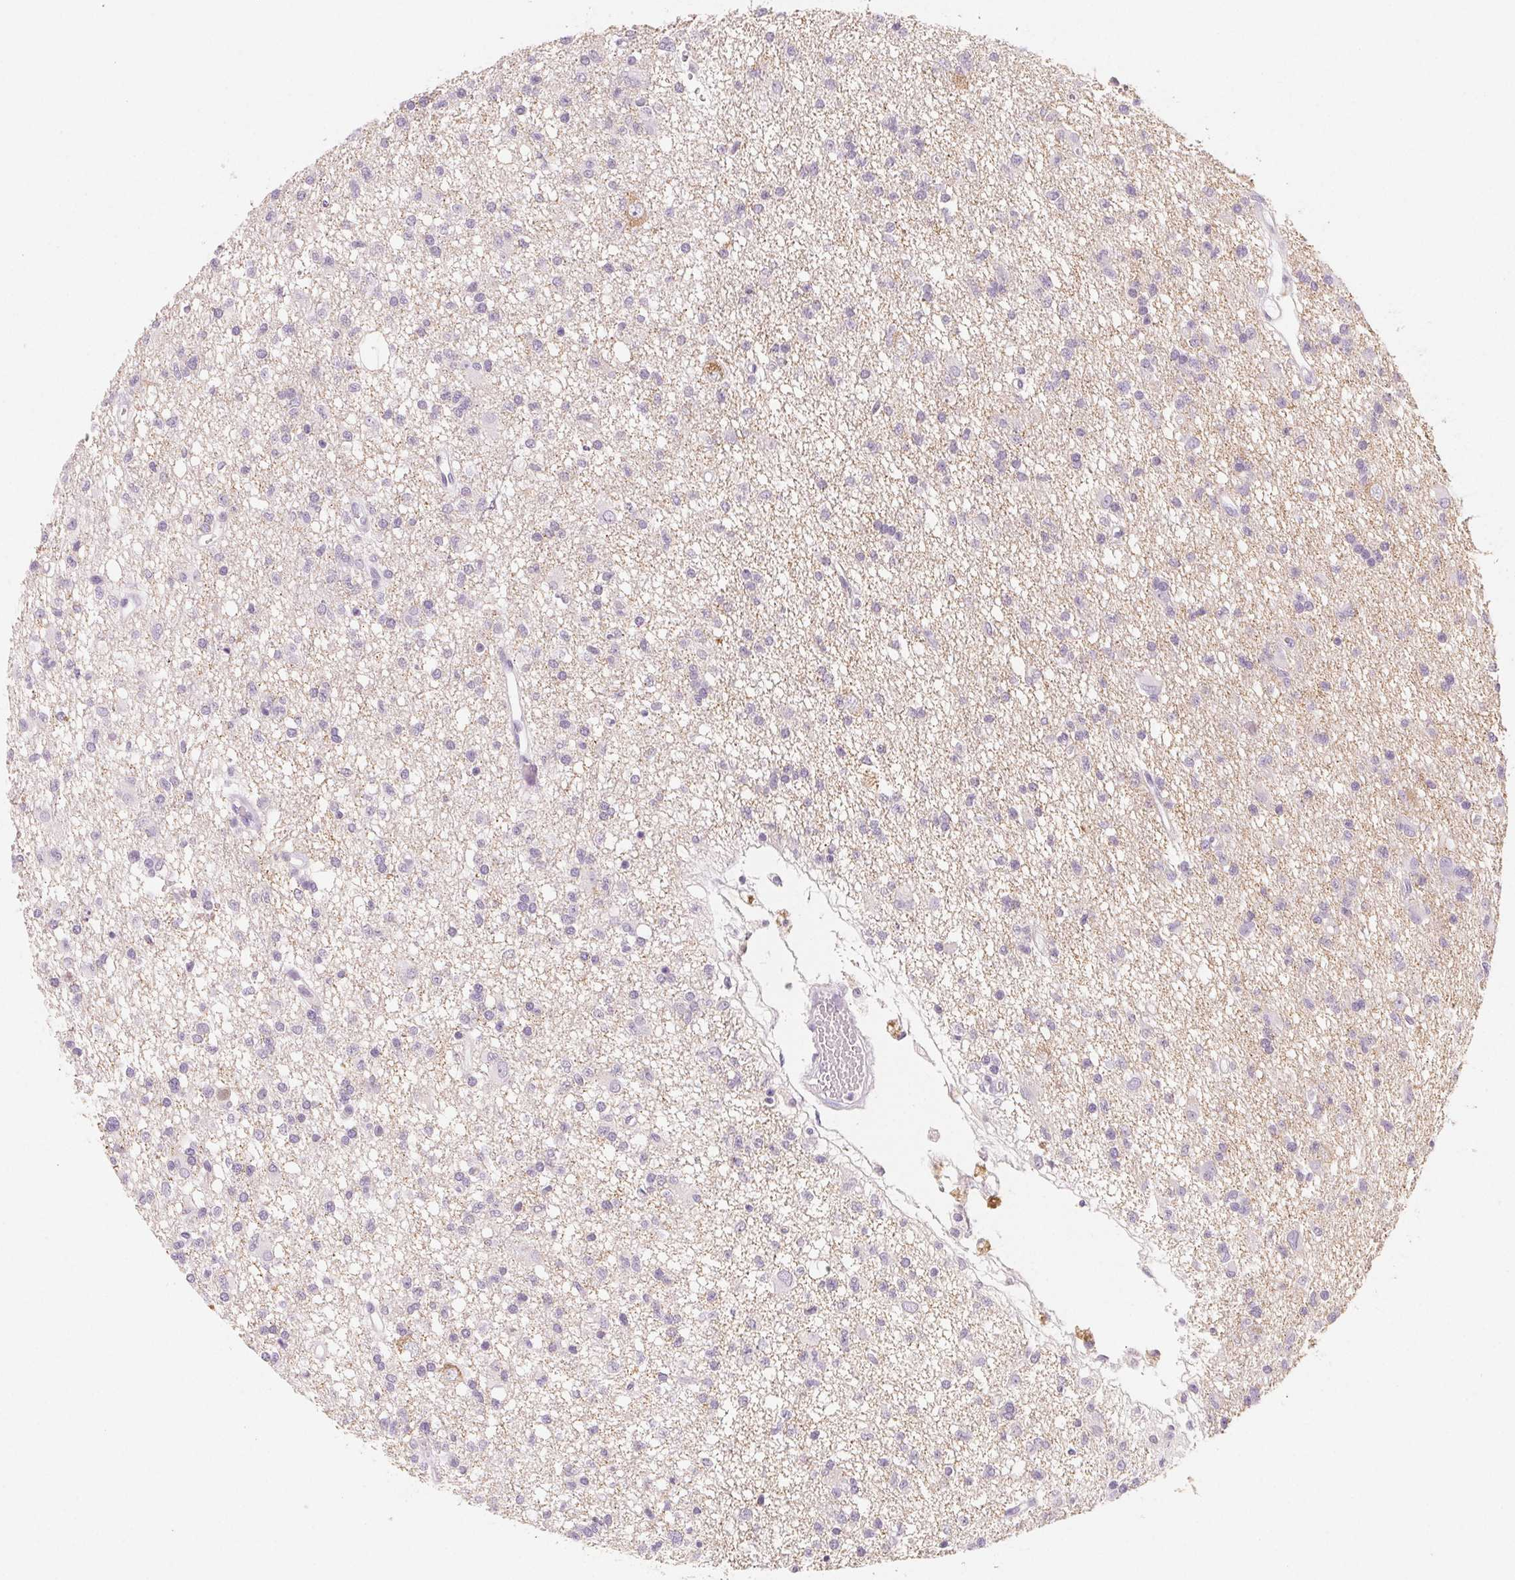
{"staining": {"intensity": "negative", "quantity": "none", "location": "none"}, "tissue": "glioma", "cell_type": "Tumor cells", "image_type": "cancer", "snomed": [{"axis": "morphology", "description": "Glioma, malignant, Low grade"}, {"axis": "topography", "description": "Brain"}], "caption": "An IHC micrograph of glioma is shown. There is no staining in tumor cells of glioma. (Brightfield microscopy of DAB immunohistochemistry (IHC) at high magnification).", "gene": "SH3GL2", "patient": {"sex": "male", "age": 64}}